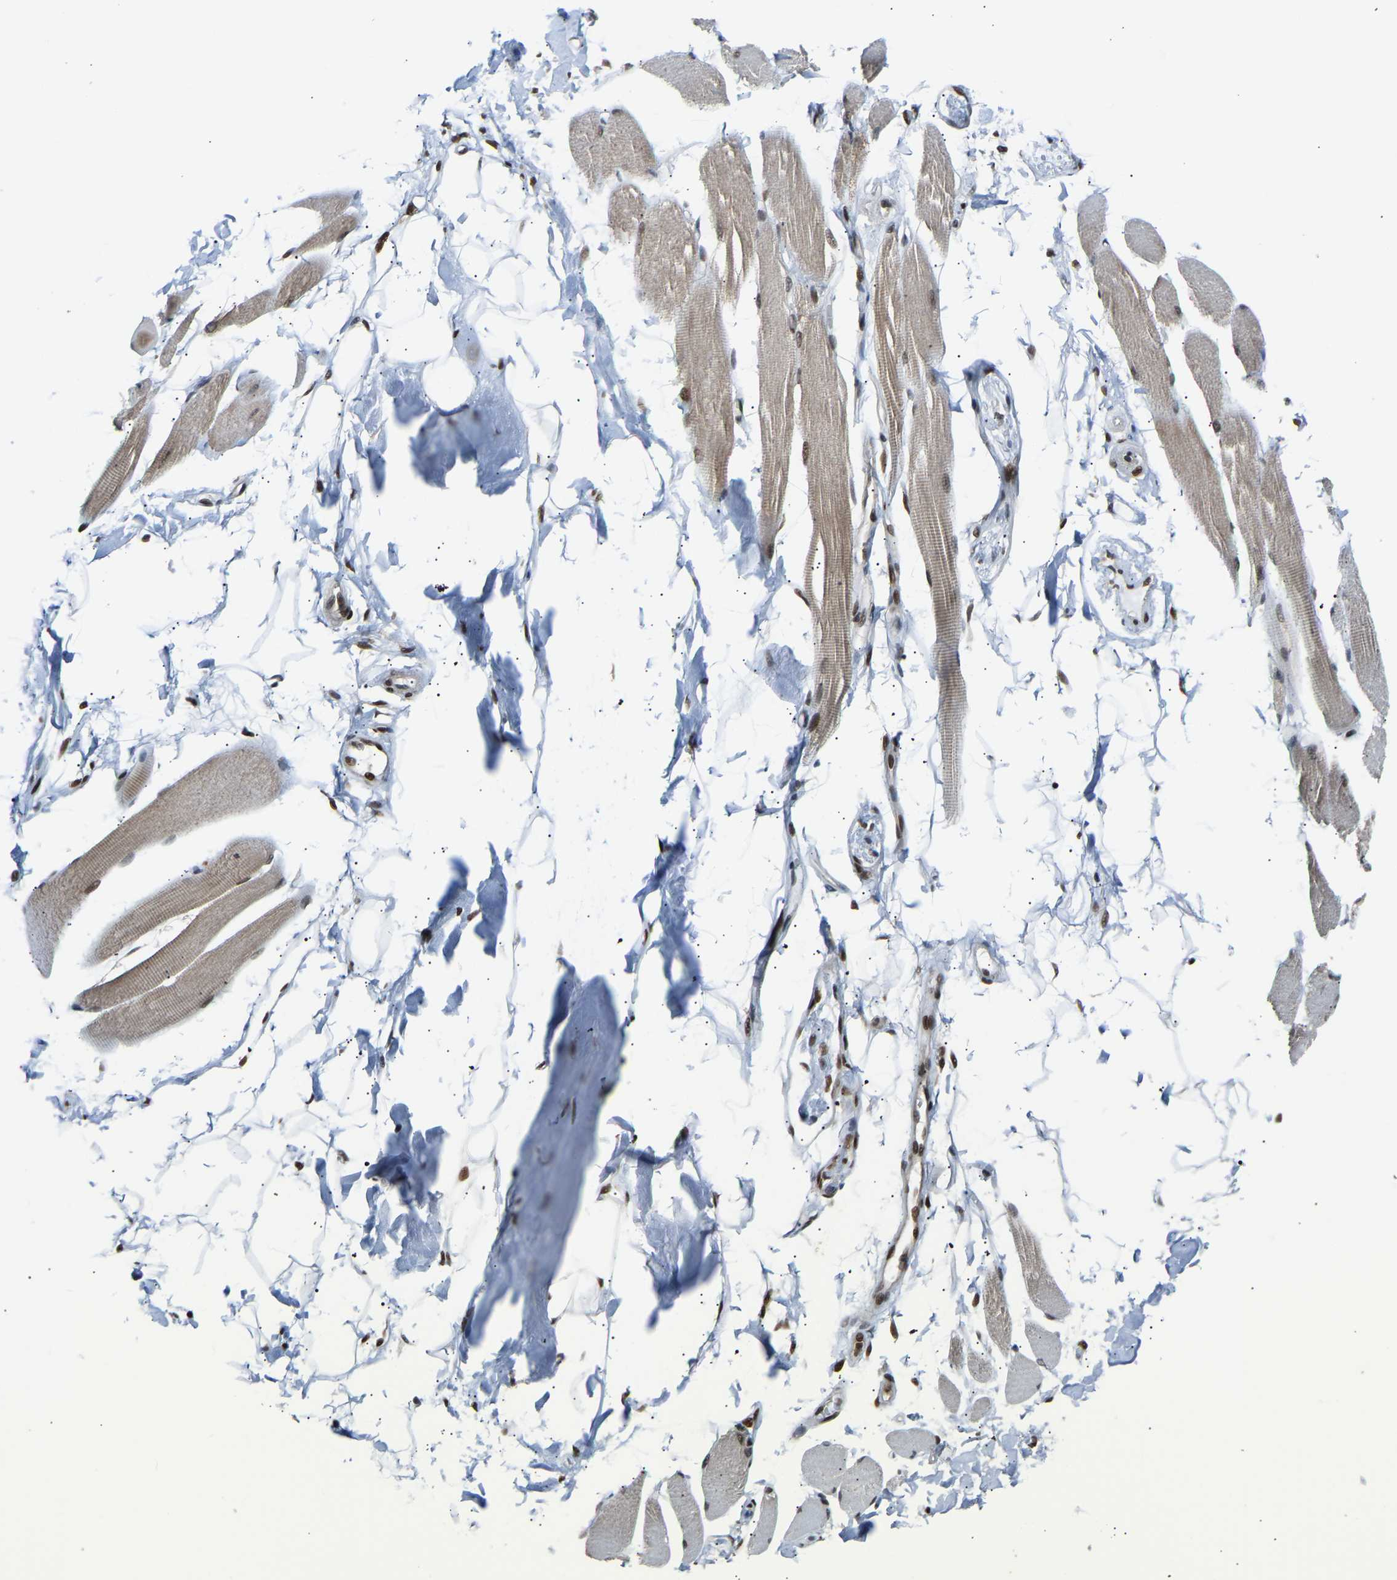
{"staining": {"intensity": "strong", "quantity": ">75%", "location": "cytoplasmic/membranous,nuclear"}, "tissue": "skeletal muscle", "cell_type": "Myocytes", "image_type": "normal", "snomed": [{"axis": "morphology", "description": "Normal tissue, NOS"}, {"axis": "topography", "description": "Skeletal muscle"}, {"axis": "topography", "description": "Peripheral nerve tissue"}], "caption": "Skeletal muscle stained with a brown dye demonstrates strong cytoplasmic/membranous,nuclear positive positivity in approximately >75% of myocytes.", "gene": "SSBP2", "patient": {"sex": "female", "age": 84}}